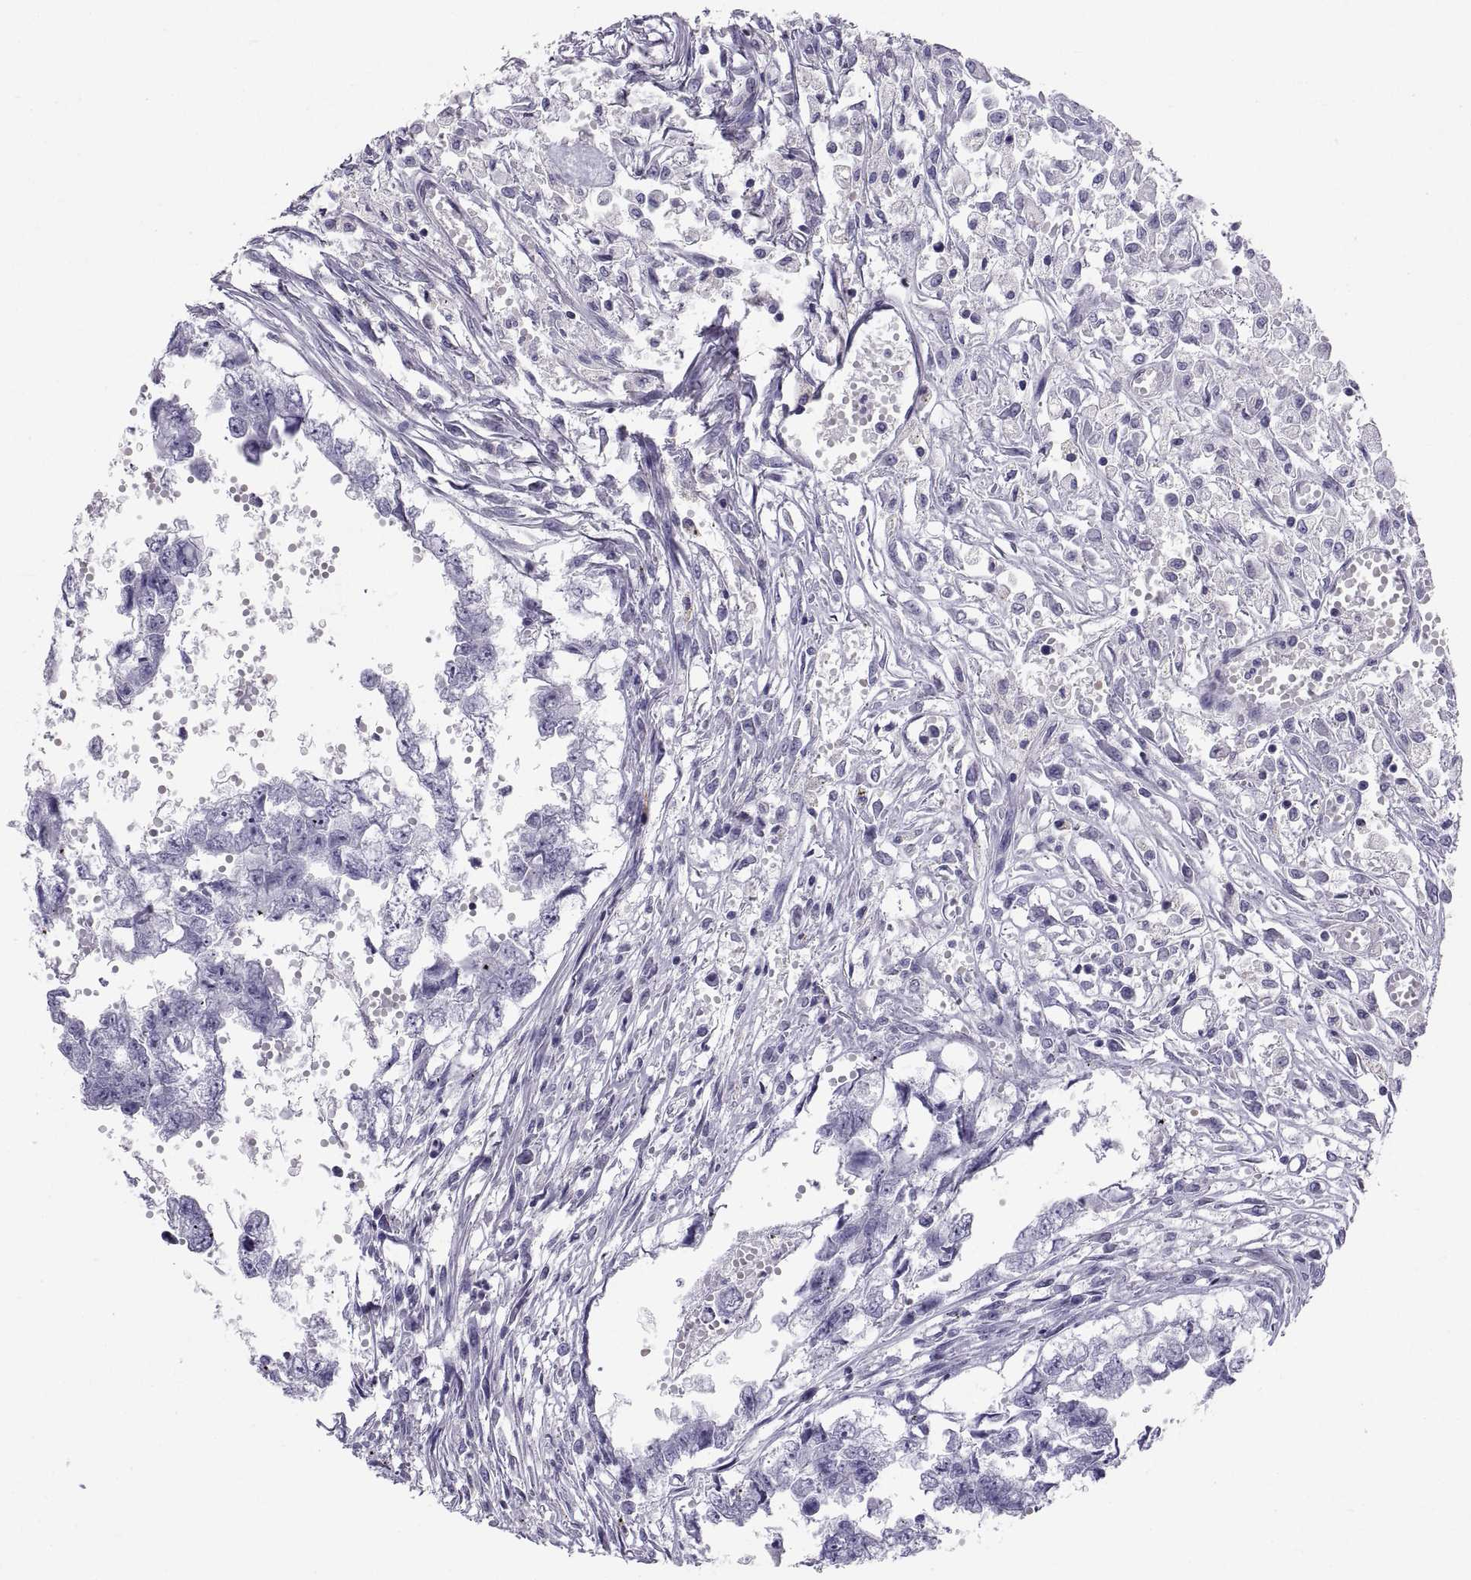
{"staining": {"intensity": "negative", "quantity": "none", "location": "none"}, "tissue": "testis cancer", "cell_type": "Tumor cells", "image_type": "cancer", "snomed": [{"axis": "morphology", "description": "Carcinoma, Embryonal, NOS"}, {"axis": "morphology", "description": "Teratoma, malignant, NOS"}, {"axis": "topography", "description": "Testis"}], "caption": "This is an immunohistochemistry histopathology image of human testis cancer (embryonal carcinoma). There is no staining in tumor cells.", "gene": "CT47A10", "patient": {"sex": "male", "age": 44}}